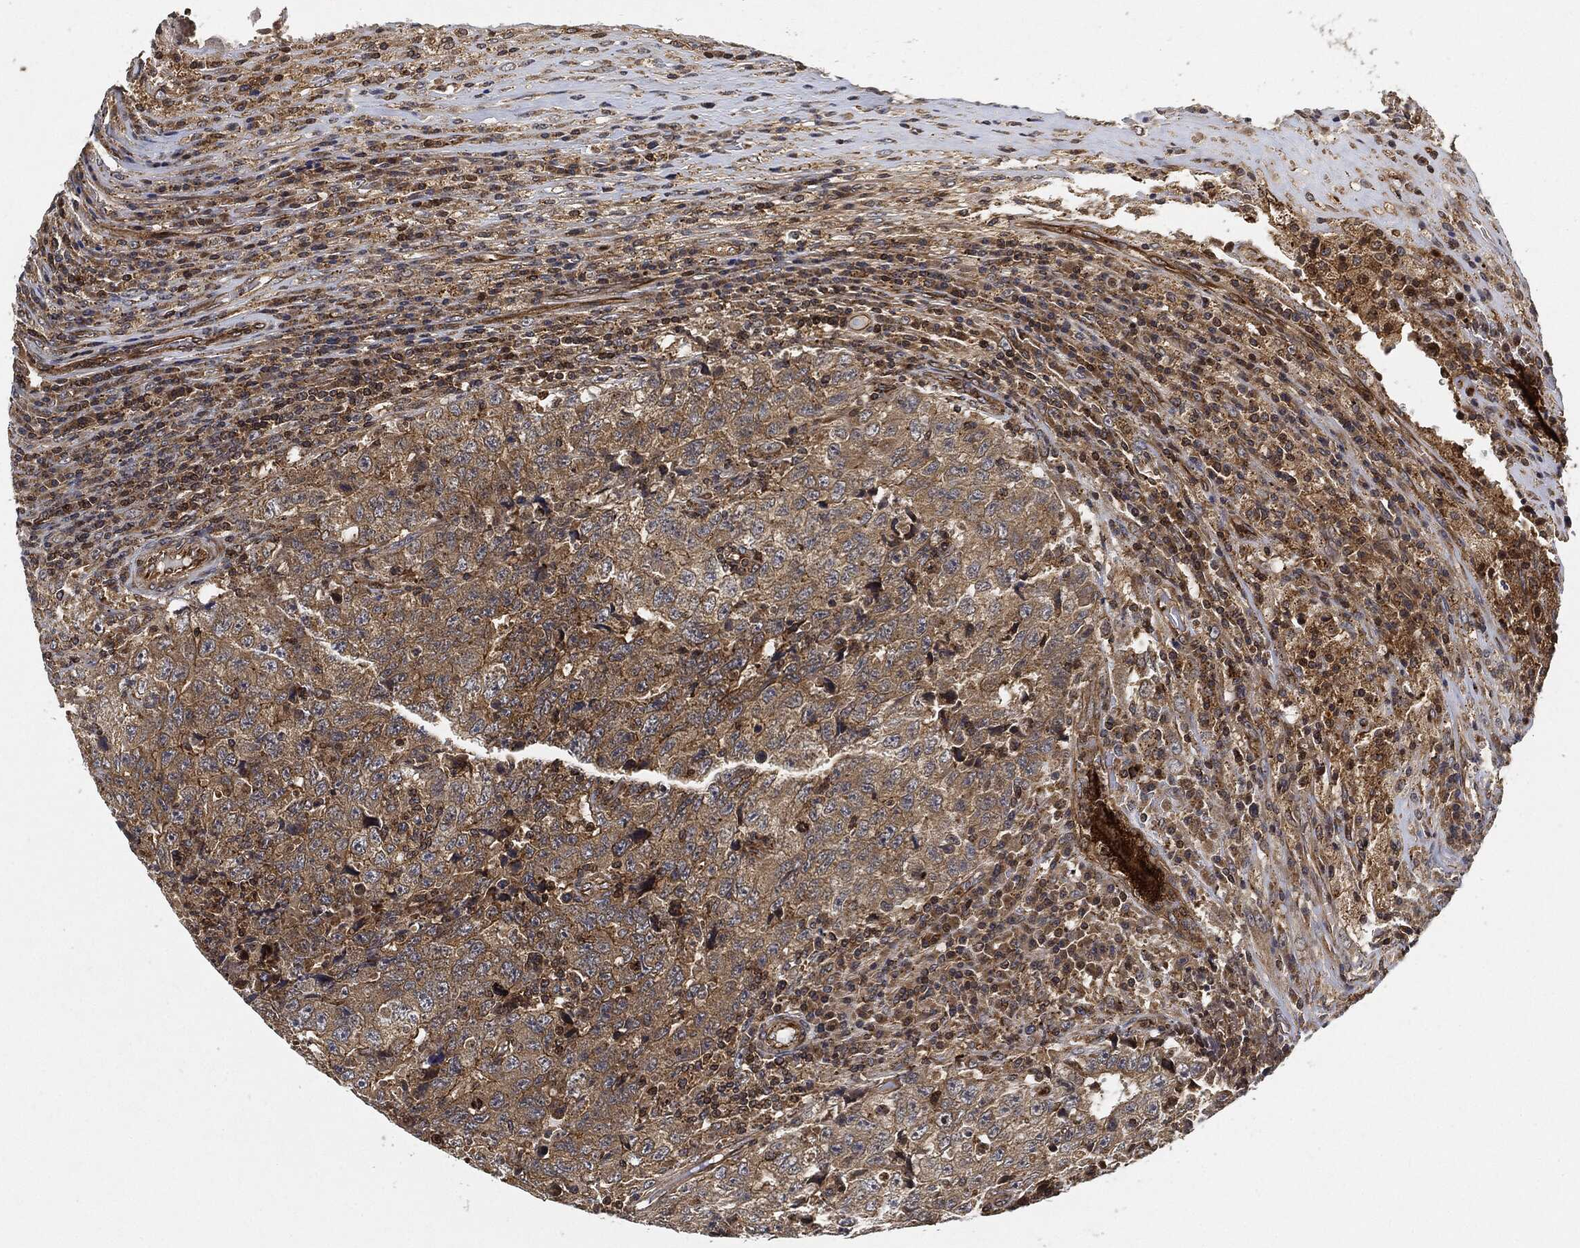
{"staining": {"intensity": "moderate", "quantity": "25%-75%", "location": "cytoplasmic/membranous"}, "tissue": "testis cancer", "cell_type": "Tumor cells", "image_type": "cancer", "snomed": [{"axis": "morphology", "description": "Necrosis, NOS"}, {"axis": "morphology", "description": "Carcinoma, Embryonal, NOS"}, {"axis": "topography", "description": "Testis"}], "caption": "The micrograph demonstrates immunohistochemical staining of embryonal carcinoma (testis). There is moderate cytoplasmic/membranous staining is appreciated in approximately 25%-75% of tumor cells.", "gene": "MAP3K3", "patient": {"sex": "male", "age": 19}}